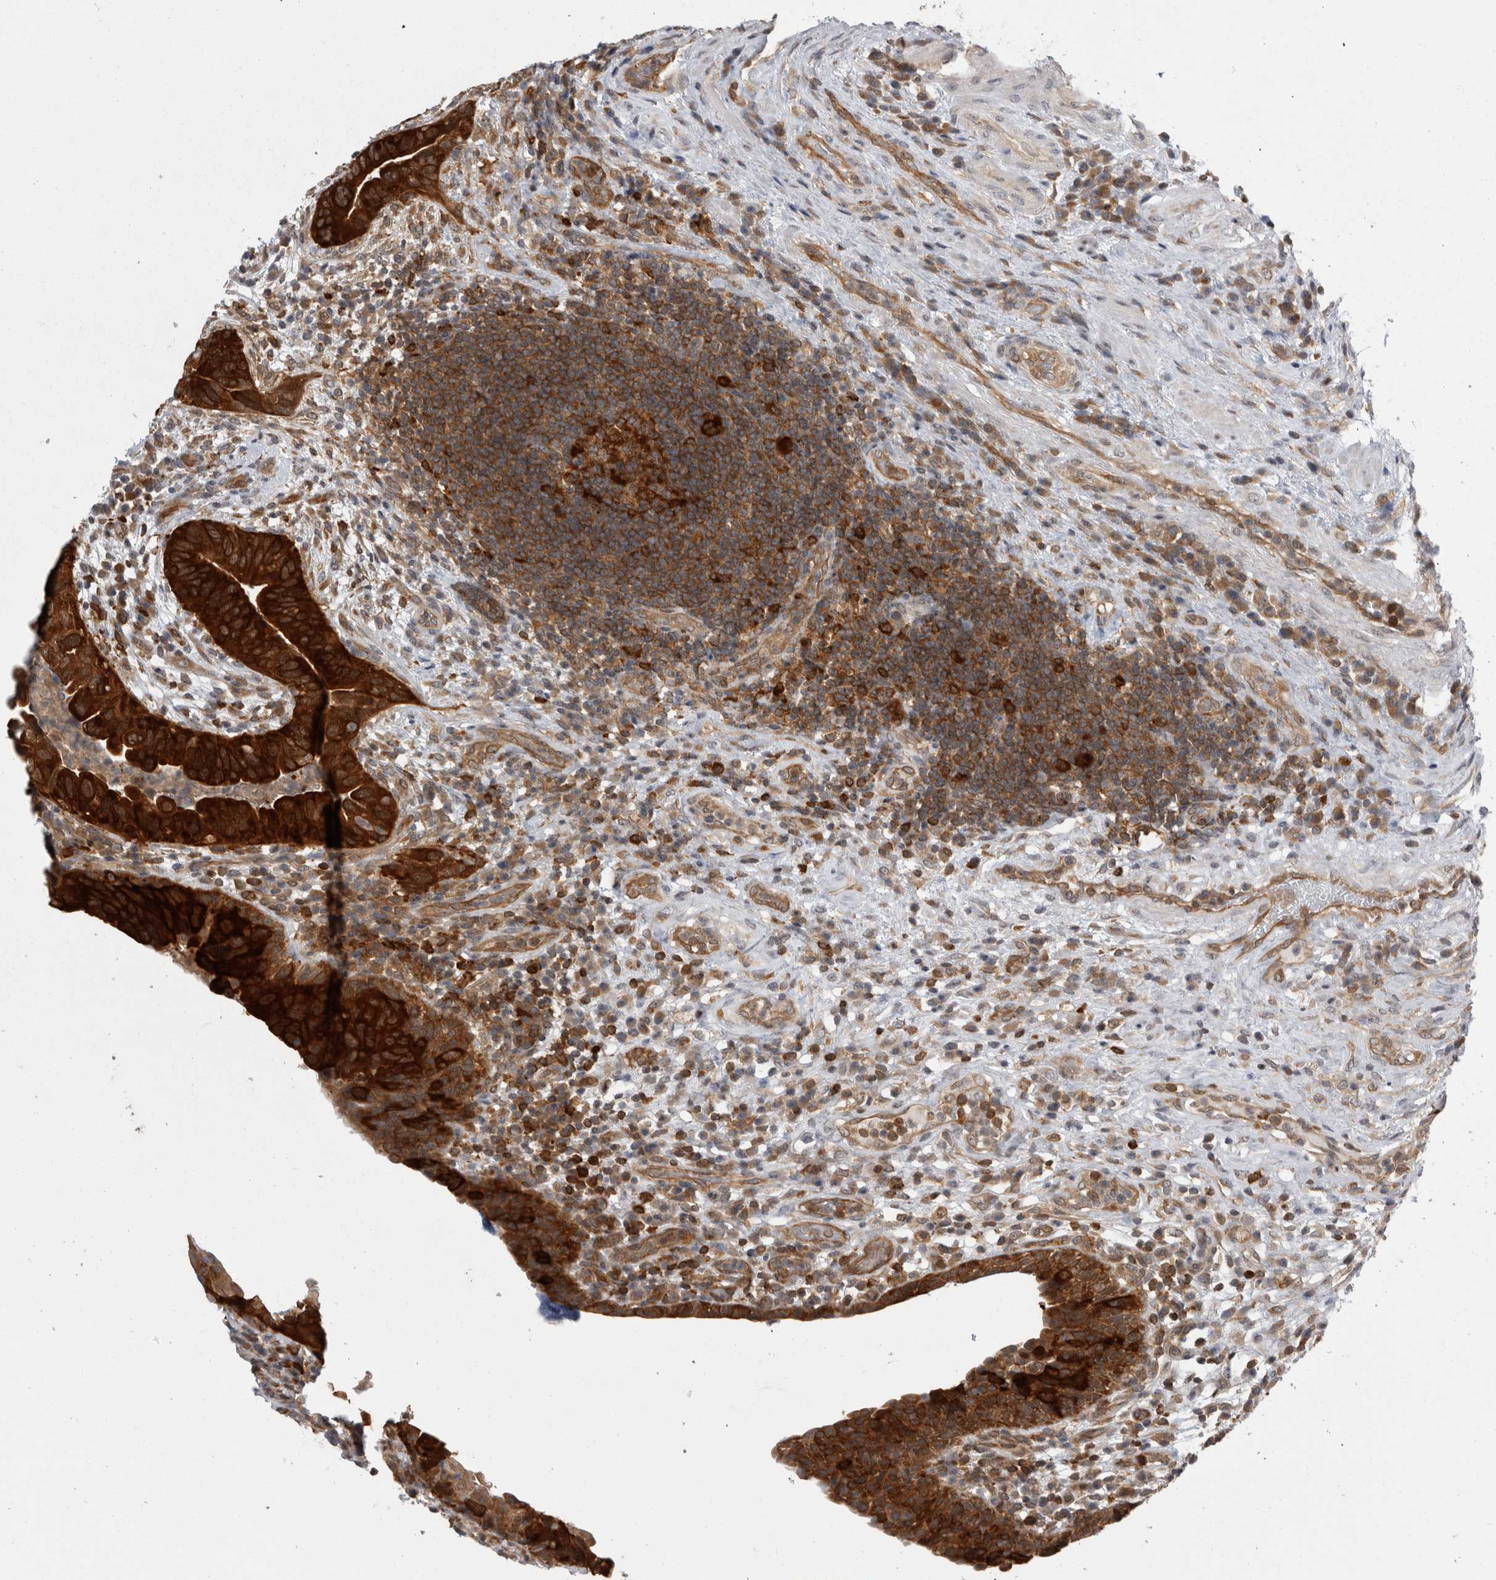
{"staining": {"intensity": "strong", "quantity": ">75%", "location": "cytoplasmic/membranous"}, "tissue": "urothelial cancer", "cell_type": "Tumor cells", "image_type": "cancer", "snomed": [{"axis": "morphology", "description": "Urothelial carcinoma, High grade"}, {"axis": "topography", "description": "Urinary bladder"}], "caption": "Immunohistochemical staining of high-grade urothelial carcinoma reveals high levels of strong cytoplasmic/membranous protein positivity in about >75% of tumor cells.", "gene": "CACYBP", "patient": {"sex": "female", "age": 82}}